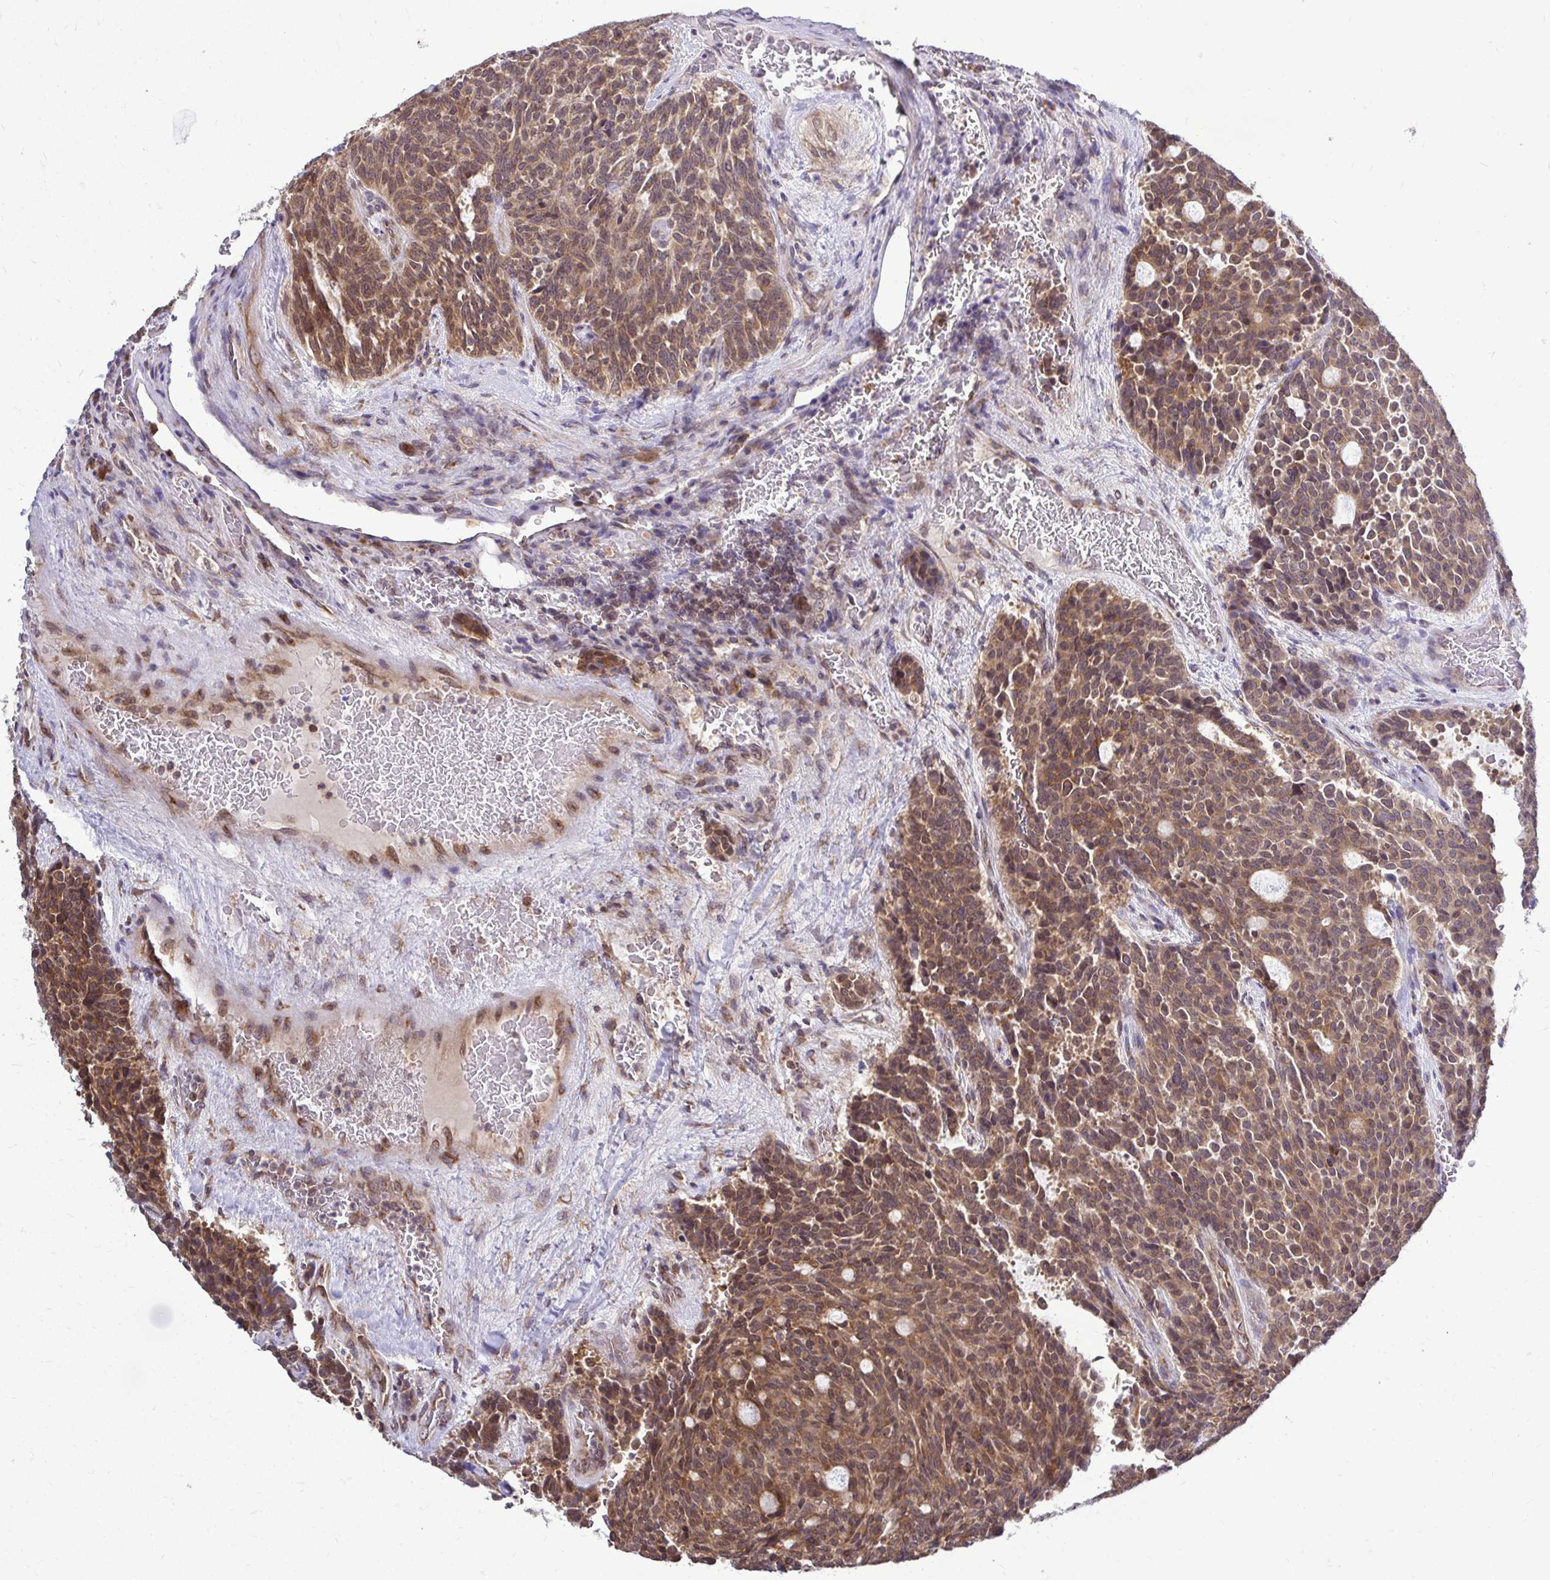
{"staining": {"intensity": "moderate", "quantity": ">75%", "location": "cytoplasmic/membranous,nuclear"}, "tissue": "carcinoid", "cell_type": "Tumor cells", "image_type": "cancer", "snomed": [{"axis": "morphology", "description": "Carcinoid, malignant, NOS"}, {"axis": "topography", "description": "Pancreas"}], "caption": "The image exhibits immunohistochemical staining of carcinoid. There is moderate cytoplasmic/membranous and nuclear positivity is appreciated in about >75% of tumor cells.", "gene": "FMR1", "patient": {"sex": "female", "age": 54}}